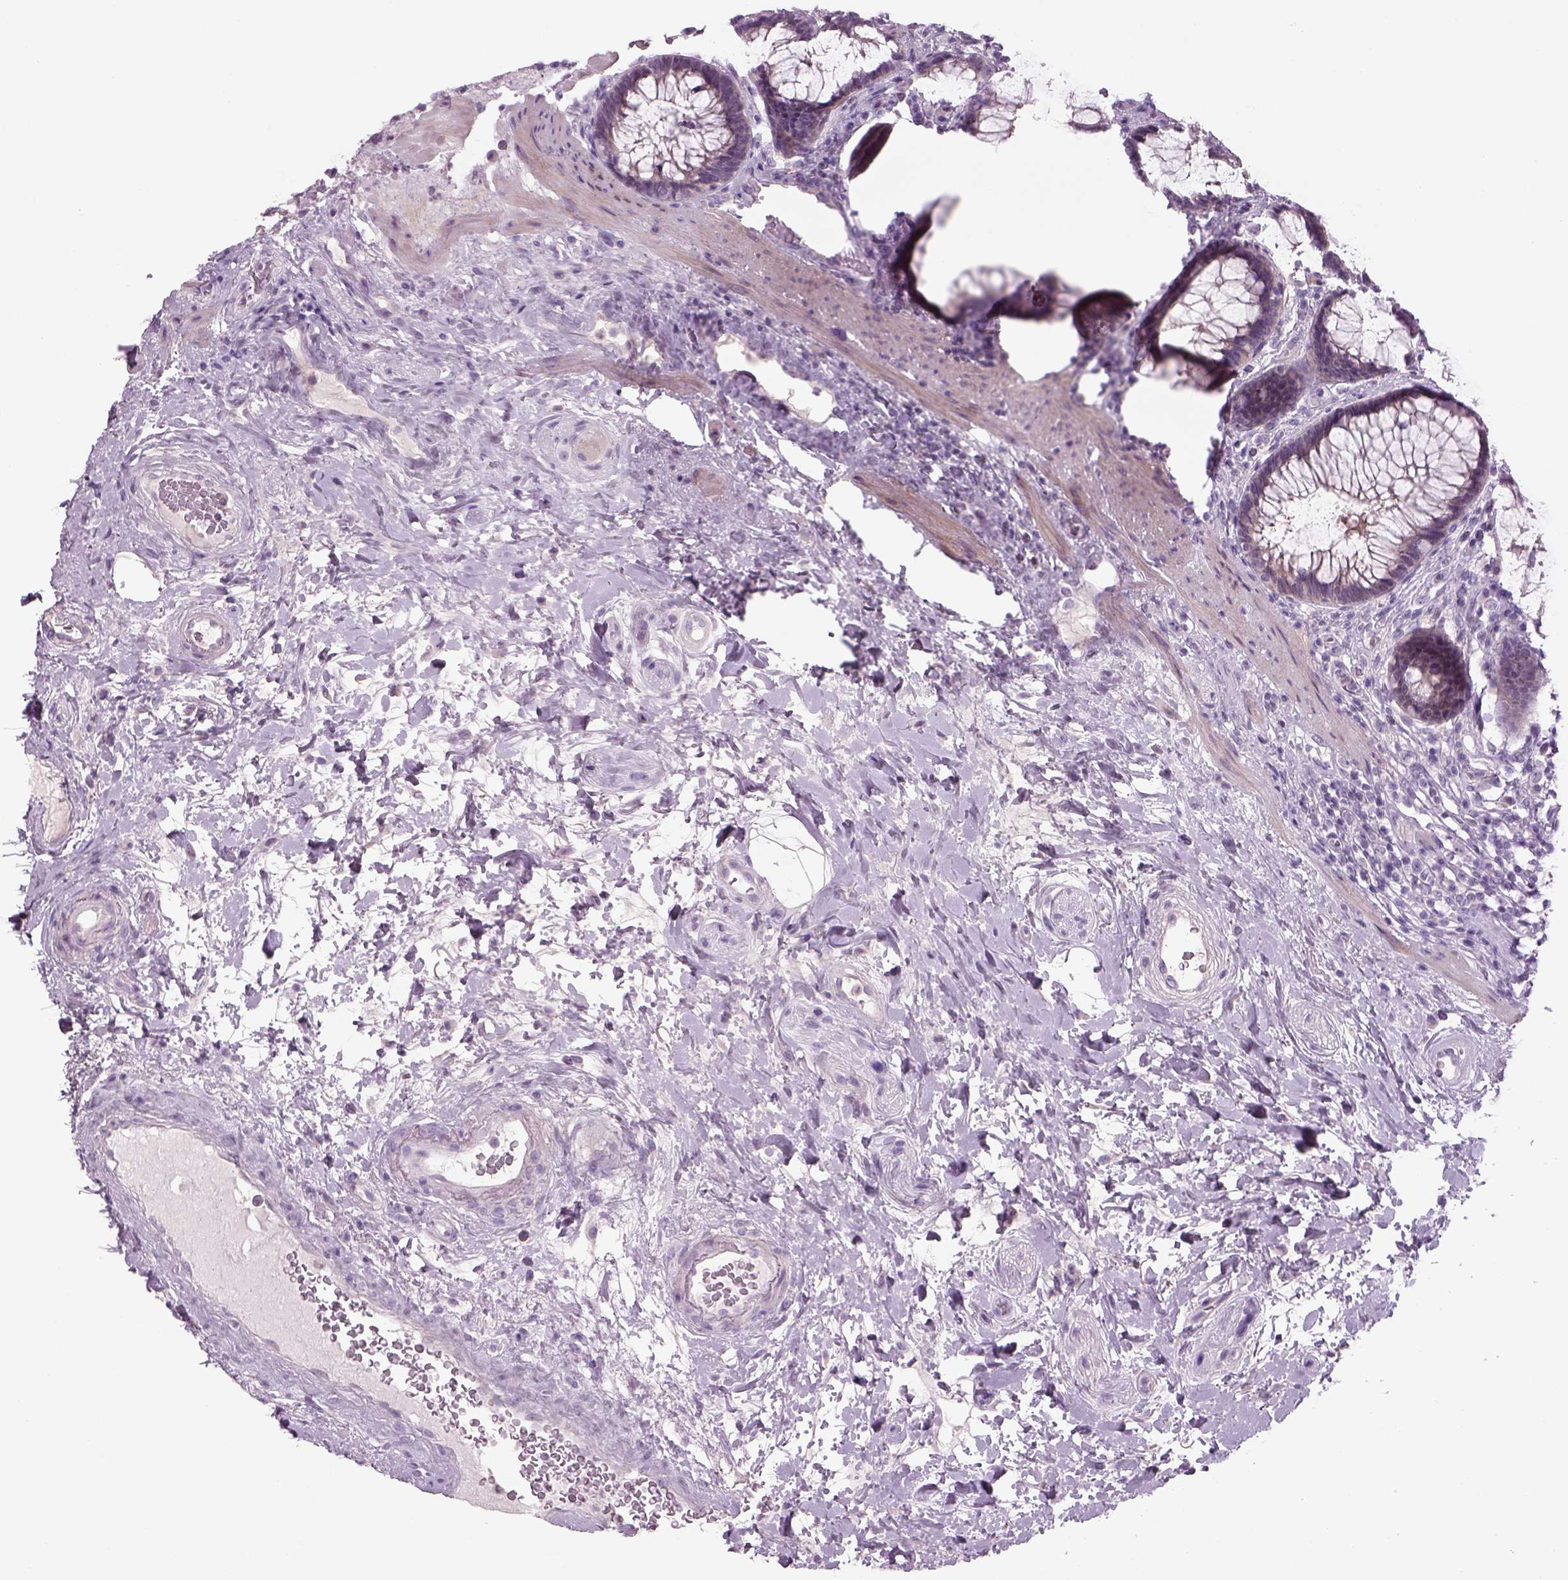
{"staining": {"intensity": "negative", "quantity": "none", "location": "none"}, "tissue": "rectum", "cell_type": "Glandular cells", "image_type": "normal", "snomed": [{"axis": "morphology", "description": "Normal tissue, NOS"}, {"axis": "topography", "description": "Rectum"}], "caption": "Image shows no significant protein staining in glandular cells of unremarkable rectum. (DAB IHC with hematoxylin counter stain).", "gene": "MDH1B", "patient": {"sex": "male", "age": 72}}